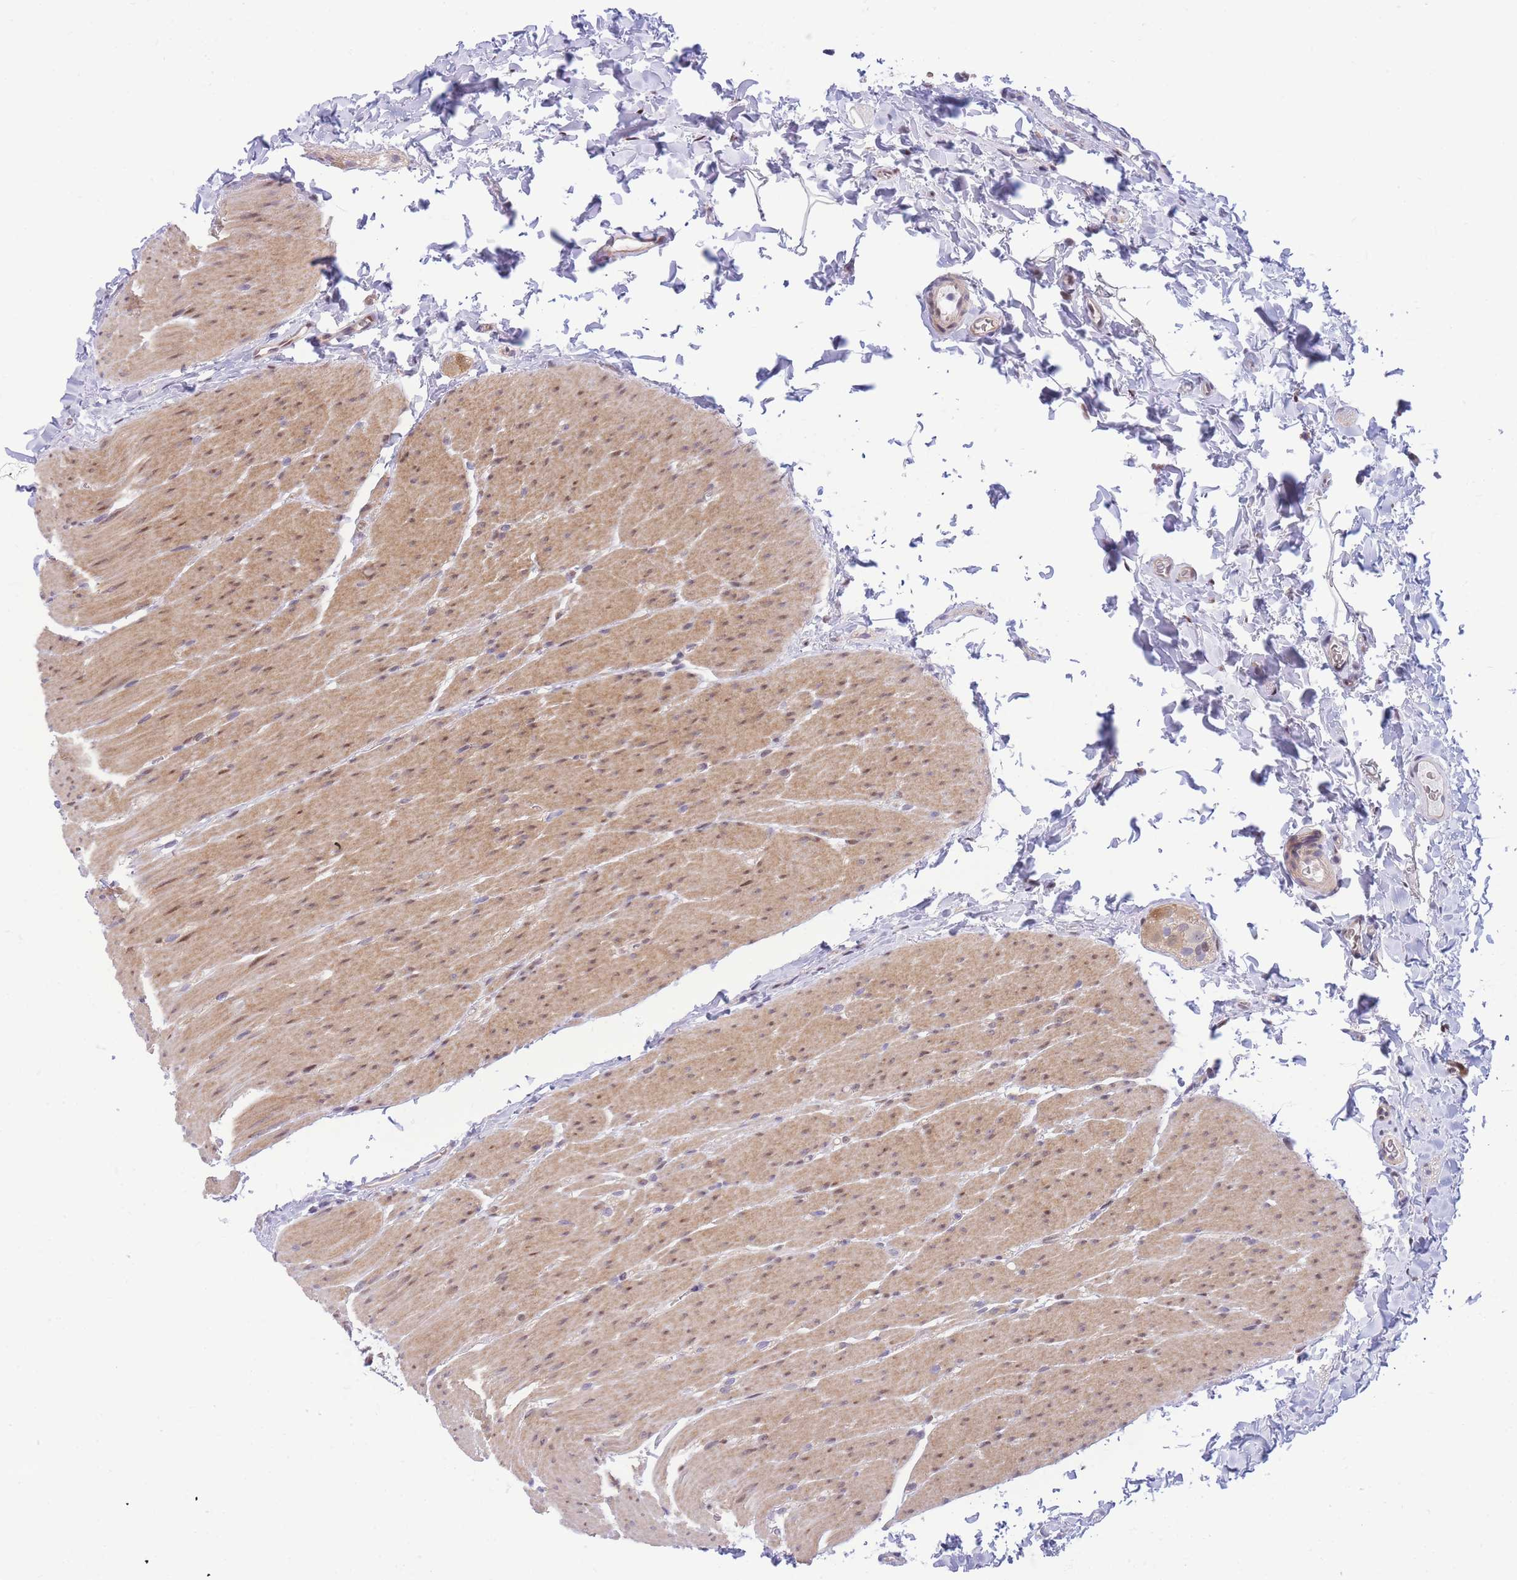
{"staining": {"intensity": "weak", "quantity": "25%-75%", "location": "cytoplasmic/membranous"}, "tissue": "colon", "cell_type": "Endothelial cells", "image_type": "normal", "snomed": [{"axis": "morphology", "description": "Normal tissue, NOS"}, {"axis": "topography", "description": "Colon"}], "caption": "Unremarkable colon was stained to show a protein in brown. There is low levels of weak cytoplasmic/membranous staining in approximately 25%-75% of endothelial cells.", "gene": "CRACD", "patient": {"sex": "male", "age": 46}}